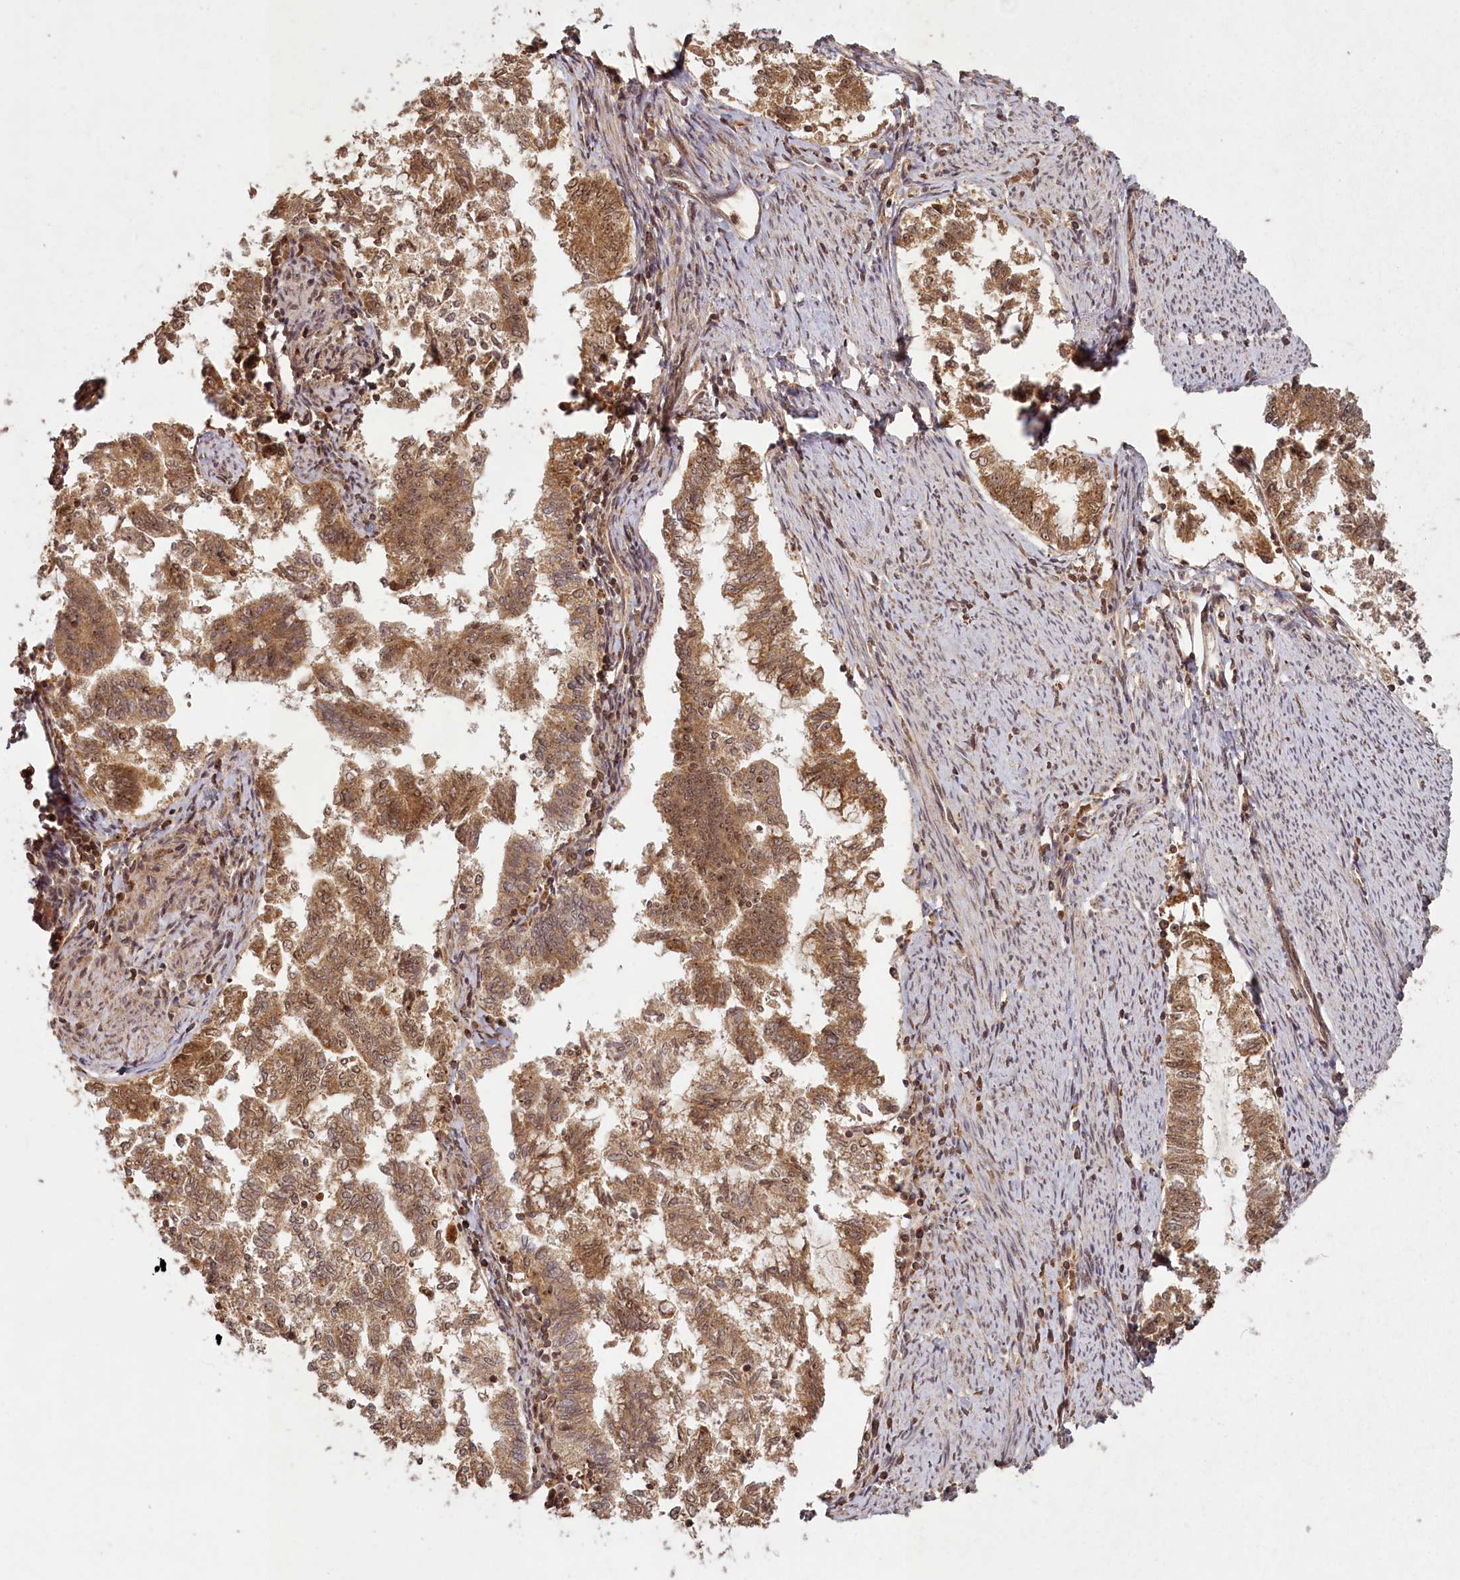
{"staining": {"intensity": "moderate", "quantity": ">75%", "location": "cytoplasmic/membranous"}, "tissue": "endometrial cancer", "cell_type": "Tumor cells", "image_type": "cancer", "snomed": [{"axis": "morphology", "description": "Adenocarcinoma, NOS"}, {"axis": "topography", "description": "Endometrium"}], "caption": "Immunohistochemistry staining of endometrial cancer, which displays medium levels of moderate cytoplasmic/membranous positivity in about >75% of tumor cells indicating moderate cytoplasmic/membranous protein staining. The staining was performed using DAB (3,3'-diaminobenzidine) (brown) for protein detection and nuclei were counterstained in hematoxylin (blue).", "gene": "MICU1", "patient": {"sex": "female", "age": 79}}